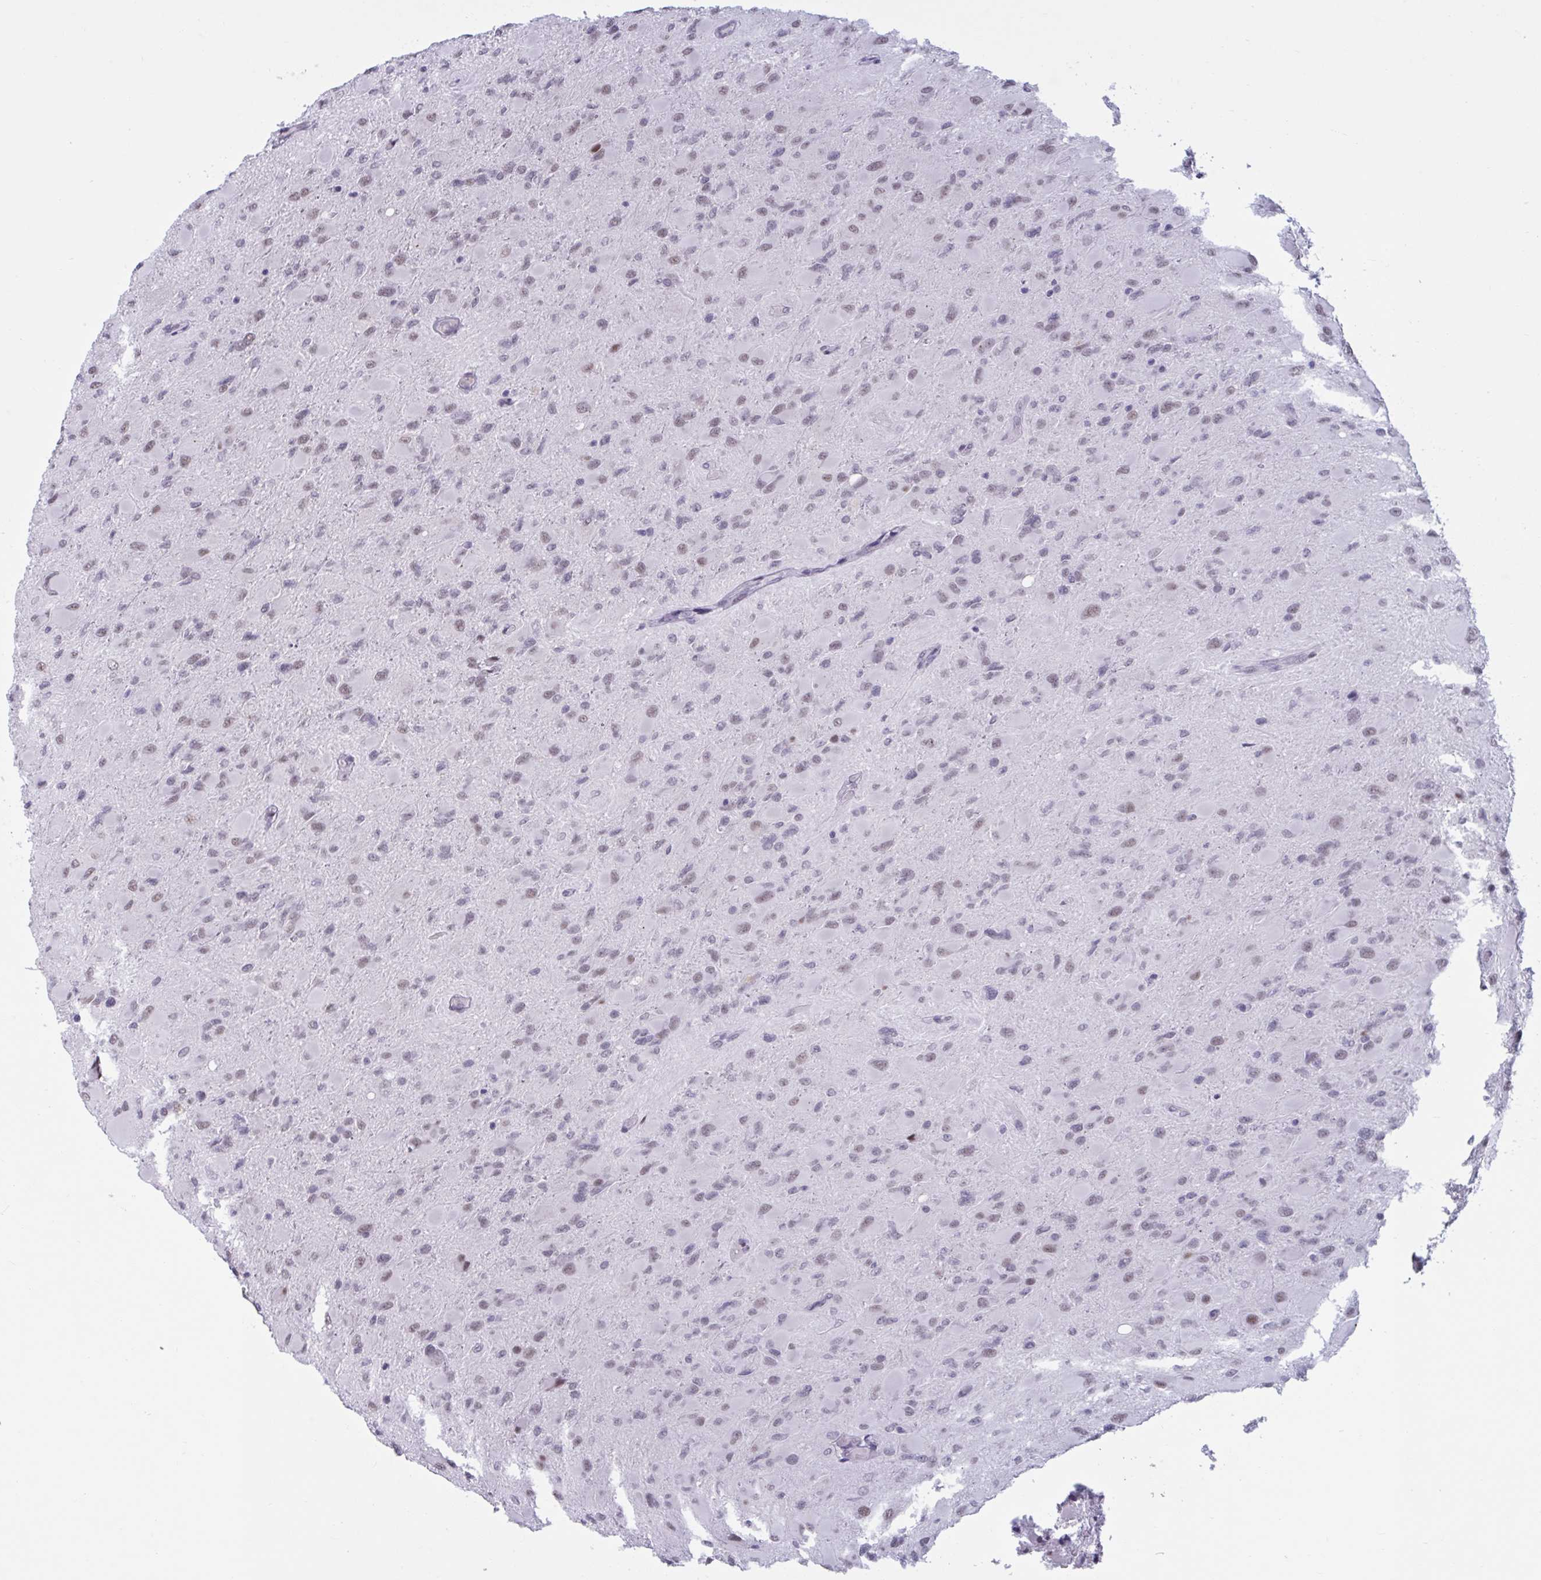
{"staining": {"intensity": "weak", "quantity": "25%-75%", "location": "nuclear"}, "tissue": "glioma", "cell_type": "Tumor cells", "image_type": "cancer", "snomed": [{"axis": "morphology", "description": "Glioma, malignant, High grade"}, {"axis": "topography", "description": "Cerebral cortex"}], "caption": "A low amount of weak nuclear expression is present in approximately 25%-75% of tumor cells in glioma tissue.", "gene": "HSD17B6", "patient": {"sex": "female", "age": 36}}